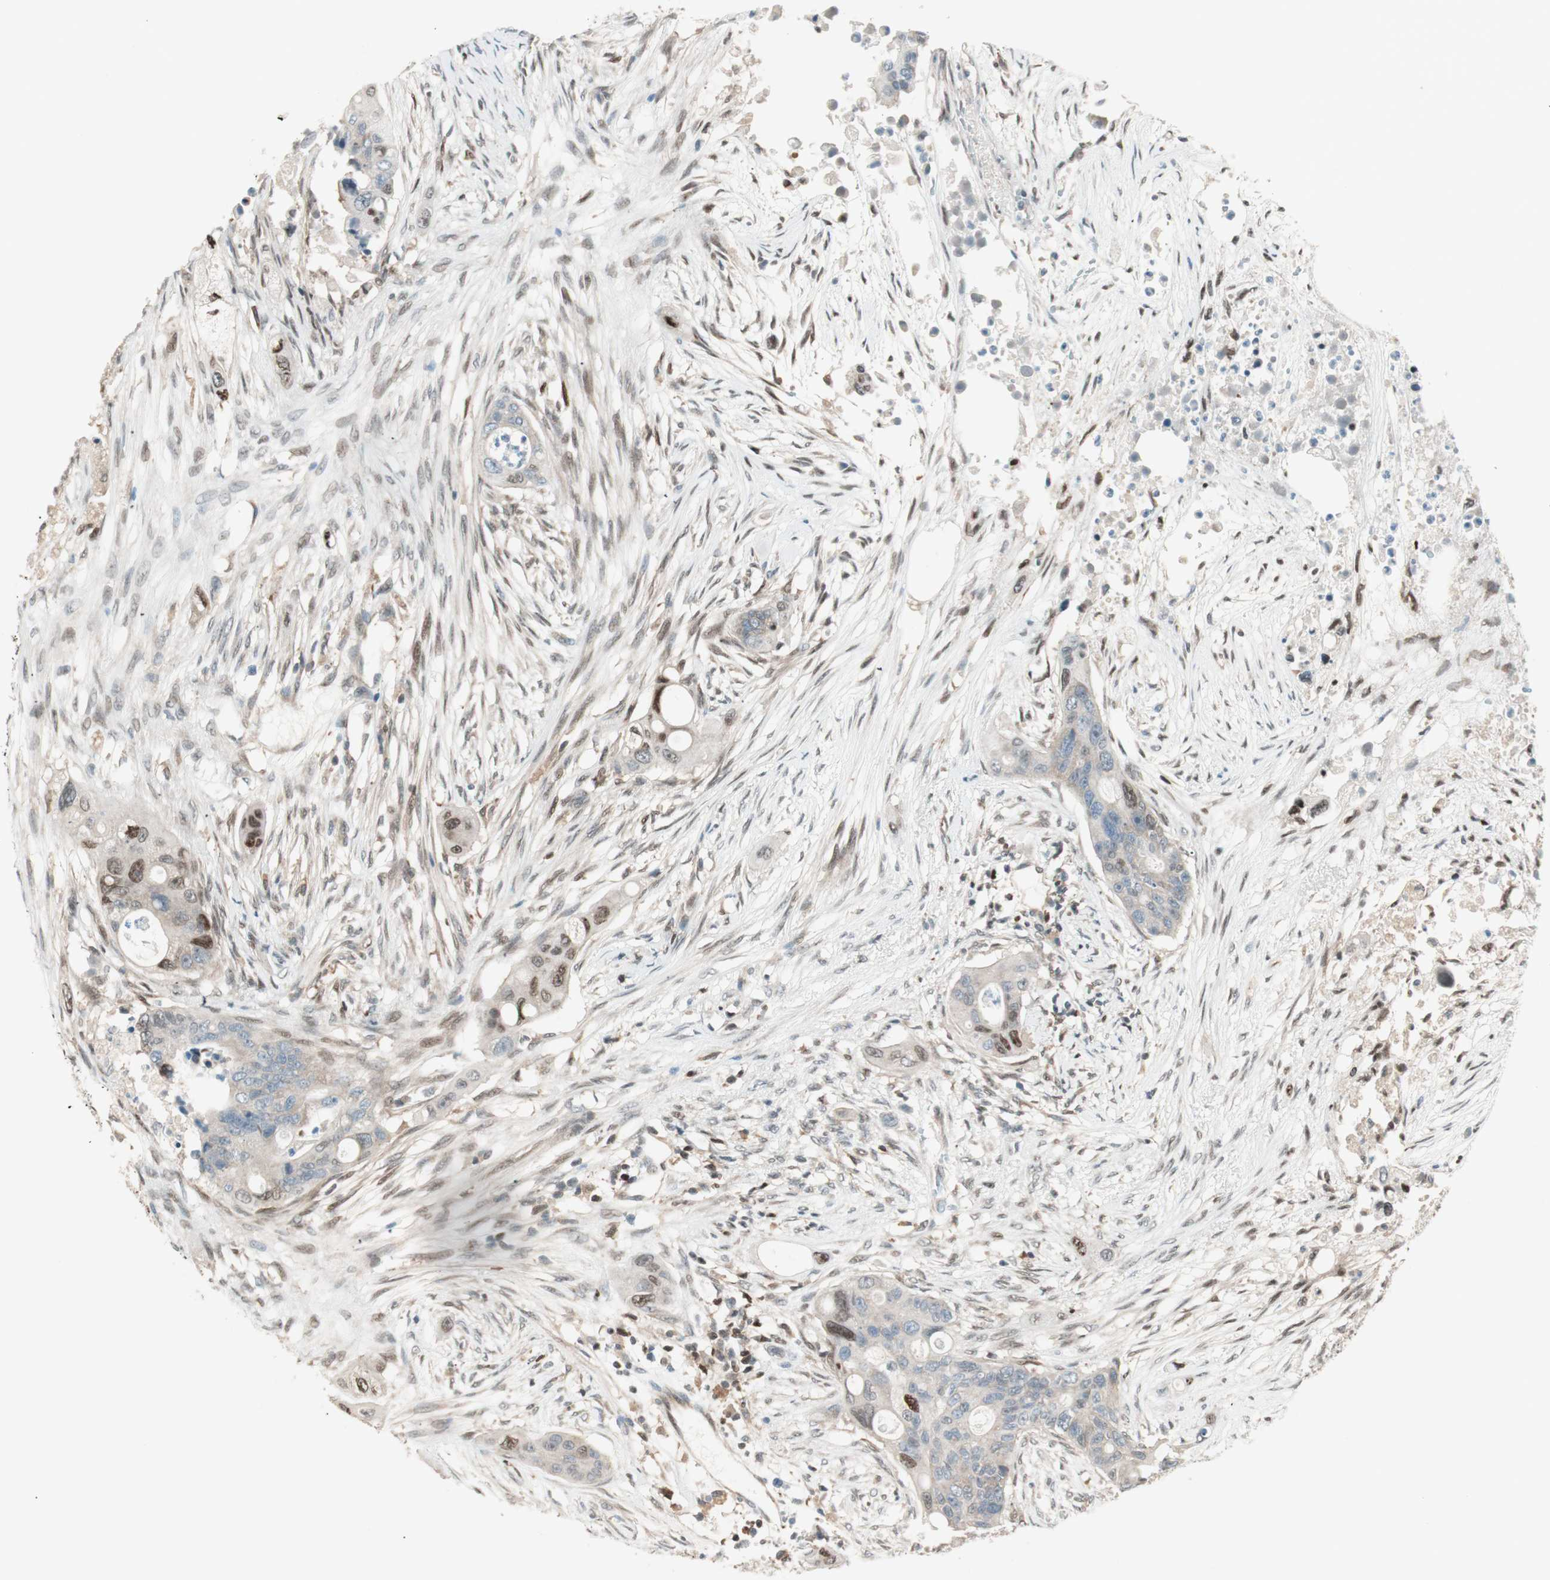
{"staining": {"intensity": "moderate", "quantity": "<25%", "location": "cytoplasmic/membranous,nuclear"}, "tissue": "colorectal cancer", "cell_type": "Tumor cells", "image_type": "cancer", "snomed": [{"axis": "morphology", "description": "Adenocarcinoma, NOS"}, {"axis": "topography", "description": "Colon"}], "caption": "Immunohistochemistry staining of colorectal cancer, which demonstrates low levels of moderate cytoplasmic/membranous and nuclear positivity in approximately <25% of tumor cells indicating moderate cytoplasmic/membranous and nuclear protein staining. The staining was performed using DAB (brown) for protein detection and nuclei were counterstained in hematoxylin (blue).", "gene": "BIN1", "patient": {"sex": "female", "age": 57}}